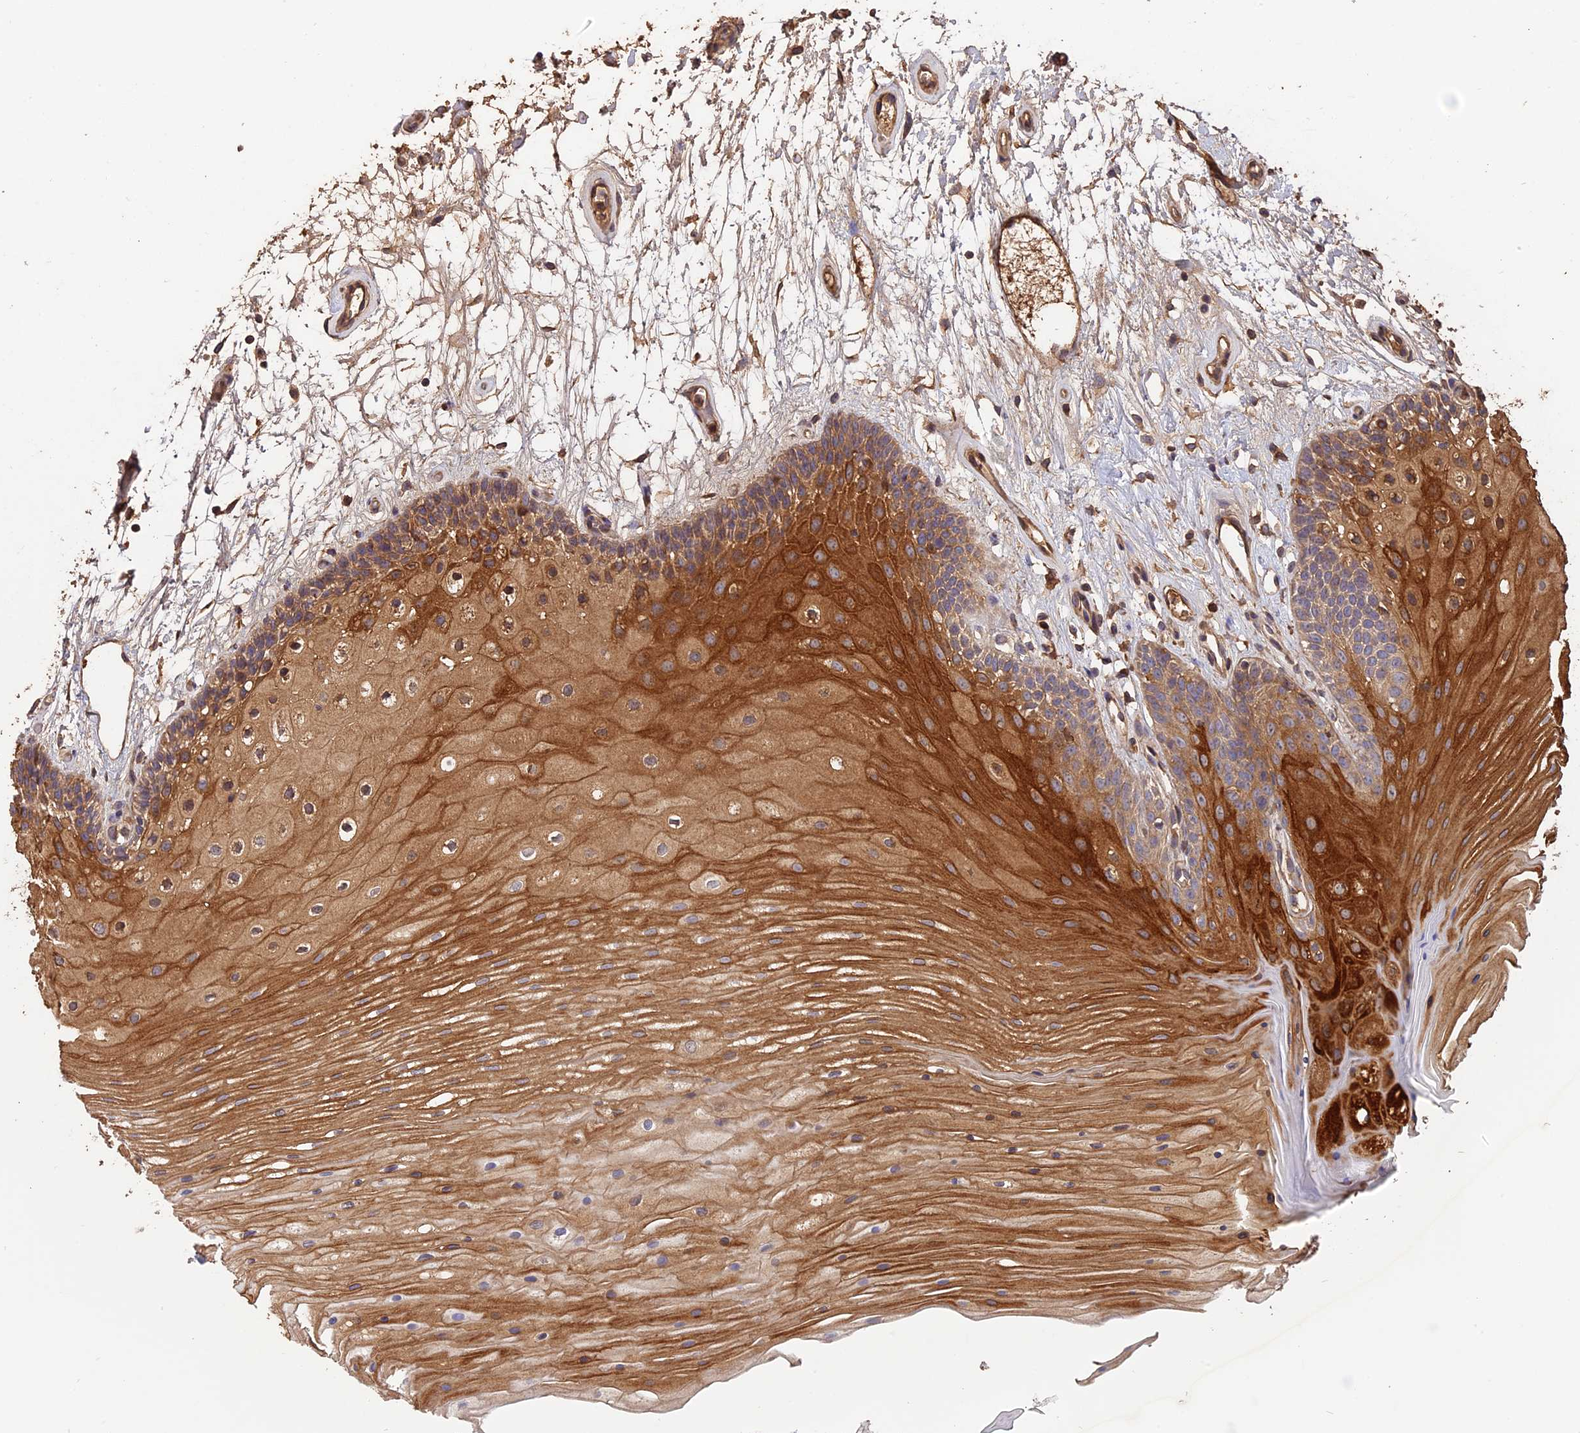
{"staining": {"intensity": "strong", "quantity": "25%-75%", "location": "cytoplasmic/membranous"}, "tissue": "oral mucosa", "cell_type": "Squamous epithelial cells", "image_type": "normal", "snomed": [{"axis": "morphology", "description": "Normal tissue, NOS"}, {"axis": "topography", "description": "Oral tissue"}], "caption": "Protein expression analysis of unremarkable human oral mucosa reveals strong cytoplasmic/membranous staining in approximately 25%-75% of squamous epithelial cells. (brown staining indicates protein expression, while blue staining denotes nuclei).", "gene": "RASAL1", "patient": {"sex": "female", "age": 80}}